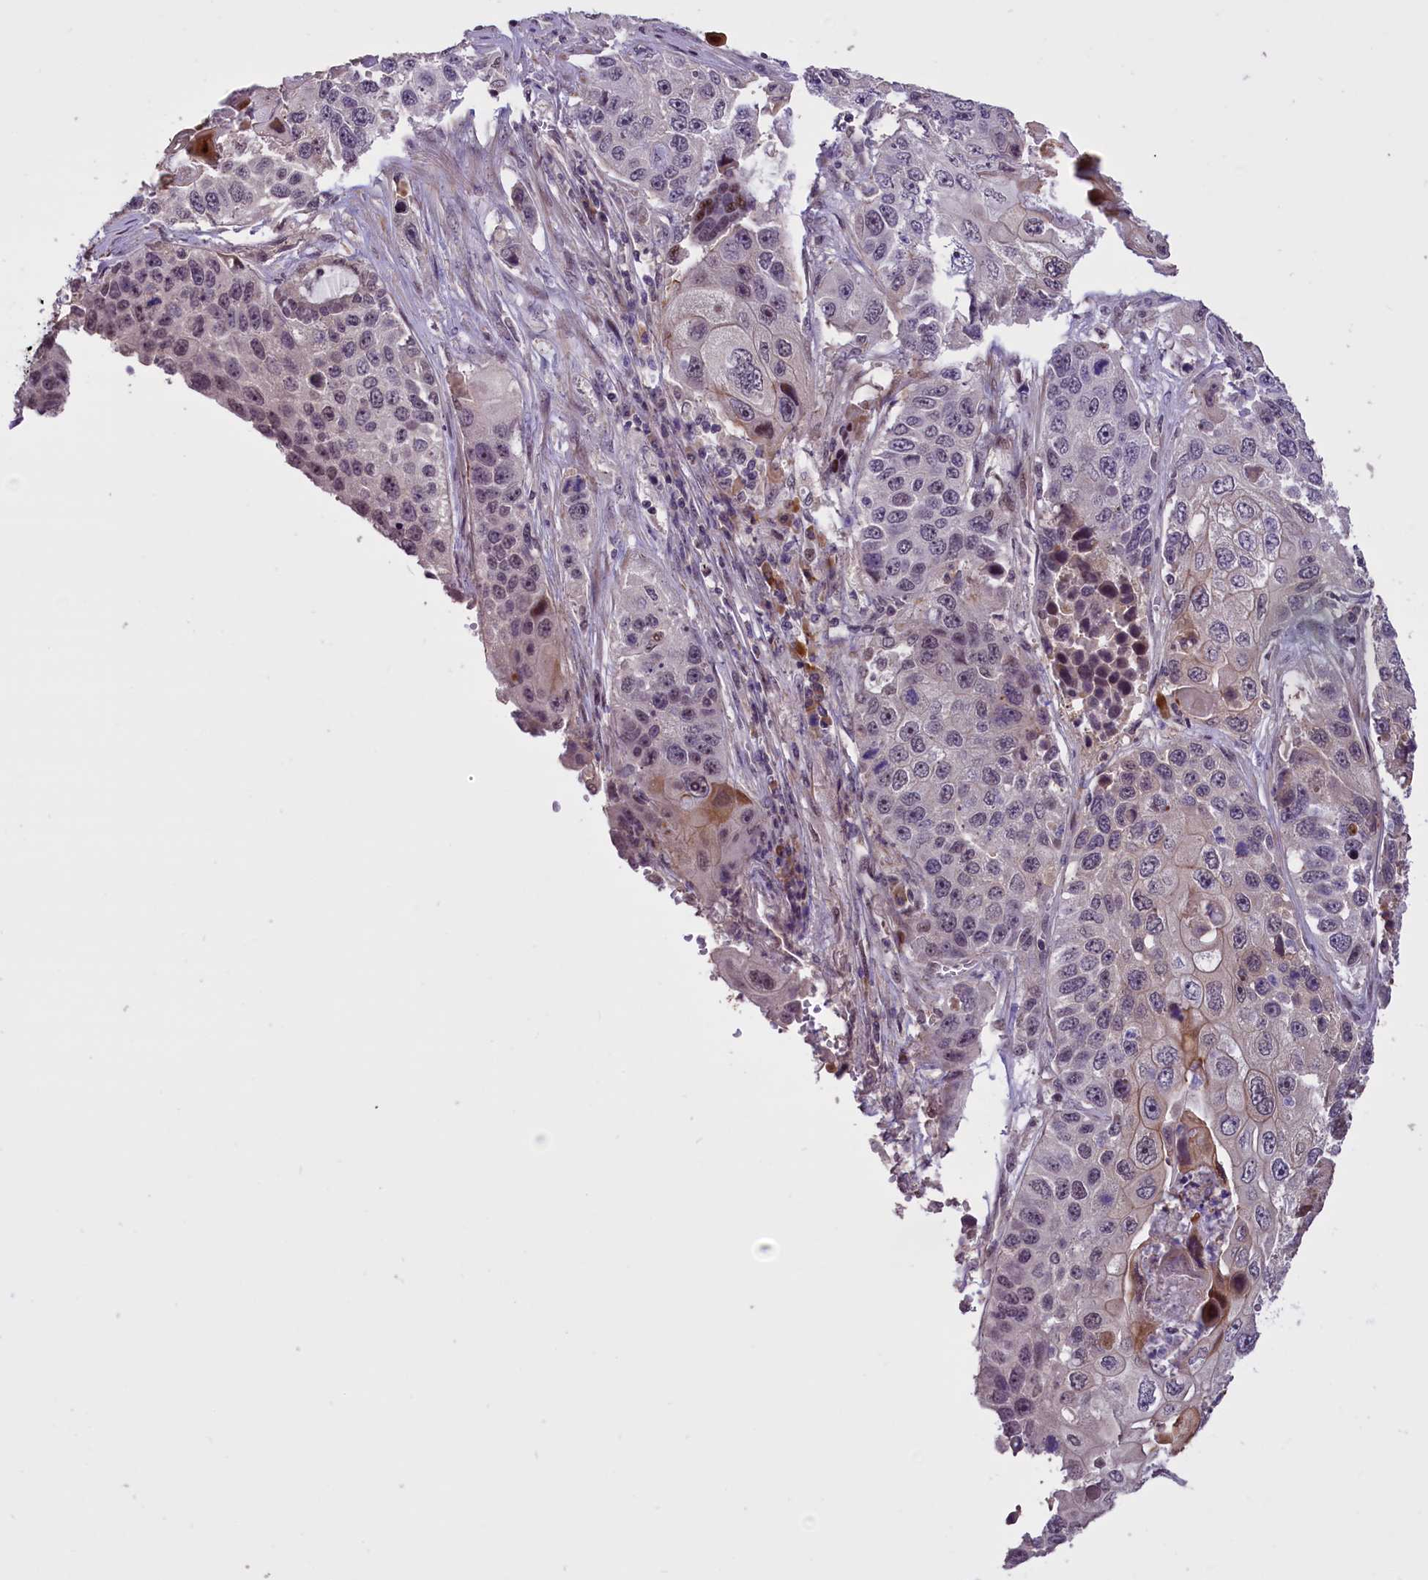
{"staining": {"intensity": "weak", "quantity": "25%-75%", "location": "nuclear"}, "tissue": "lung cancer", "cell_type": "Tumor cells", "image_type": "cancer", "snomed": [{"axis": "morphology", "description": "Squamous cell carcinoma, NOS"}, {"axis": "topography", "description": "Lung"}], "caption": "Immunohistochemistry image of lung cancer (squamous cell carcinoma) stained for a protein (brown), which demonstrates low levels of weak nuclear positivity in about 25%-75% of tumor cells.", "gene": "ENHO", "patient": {"sex": "male", "age": 61}}